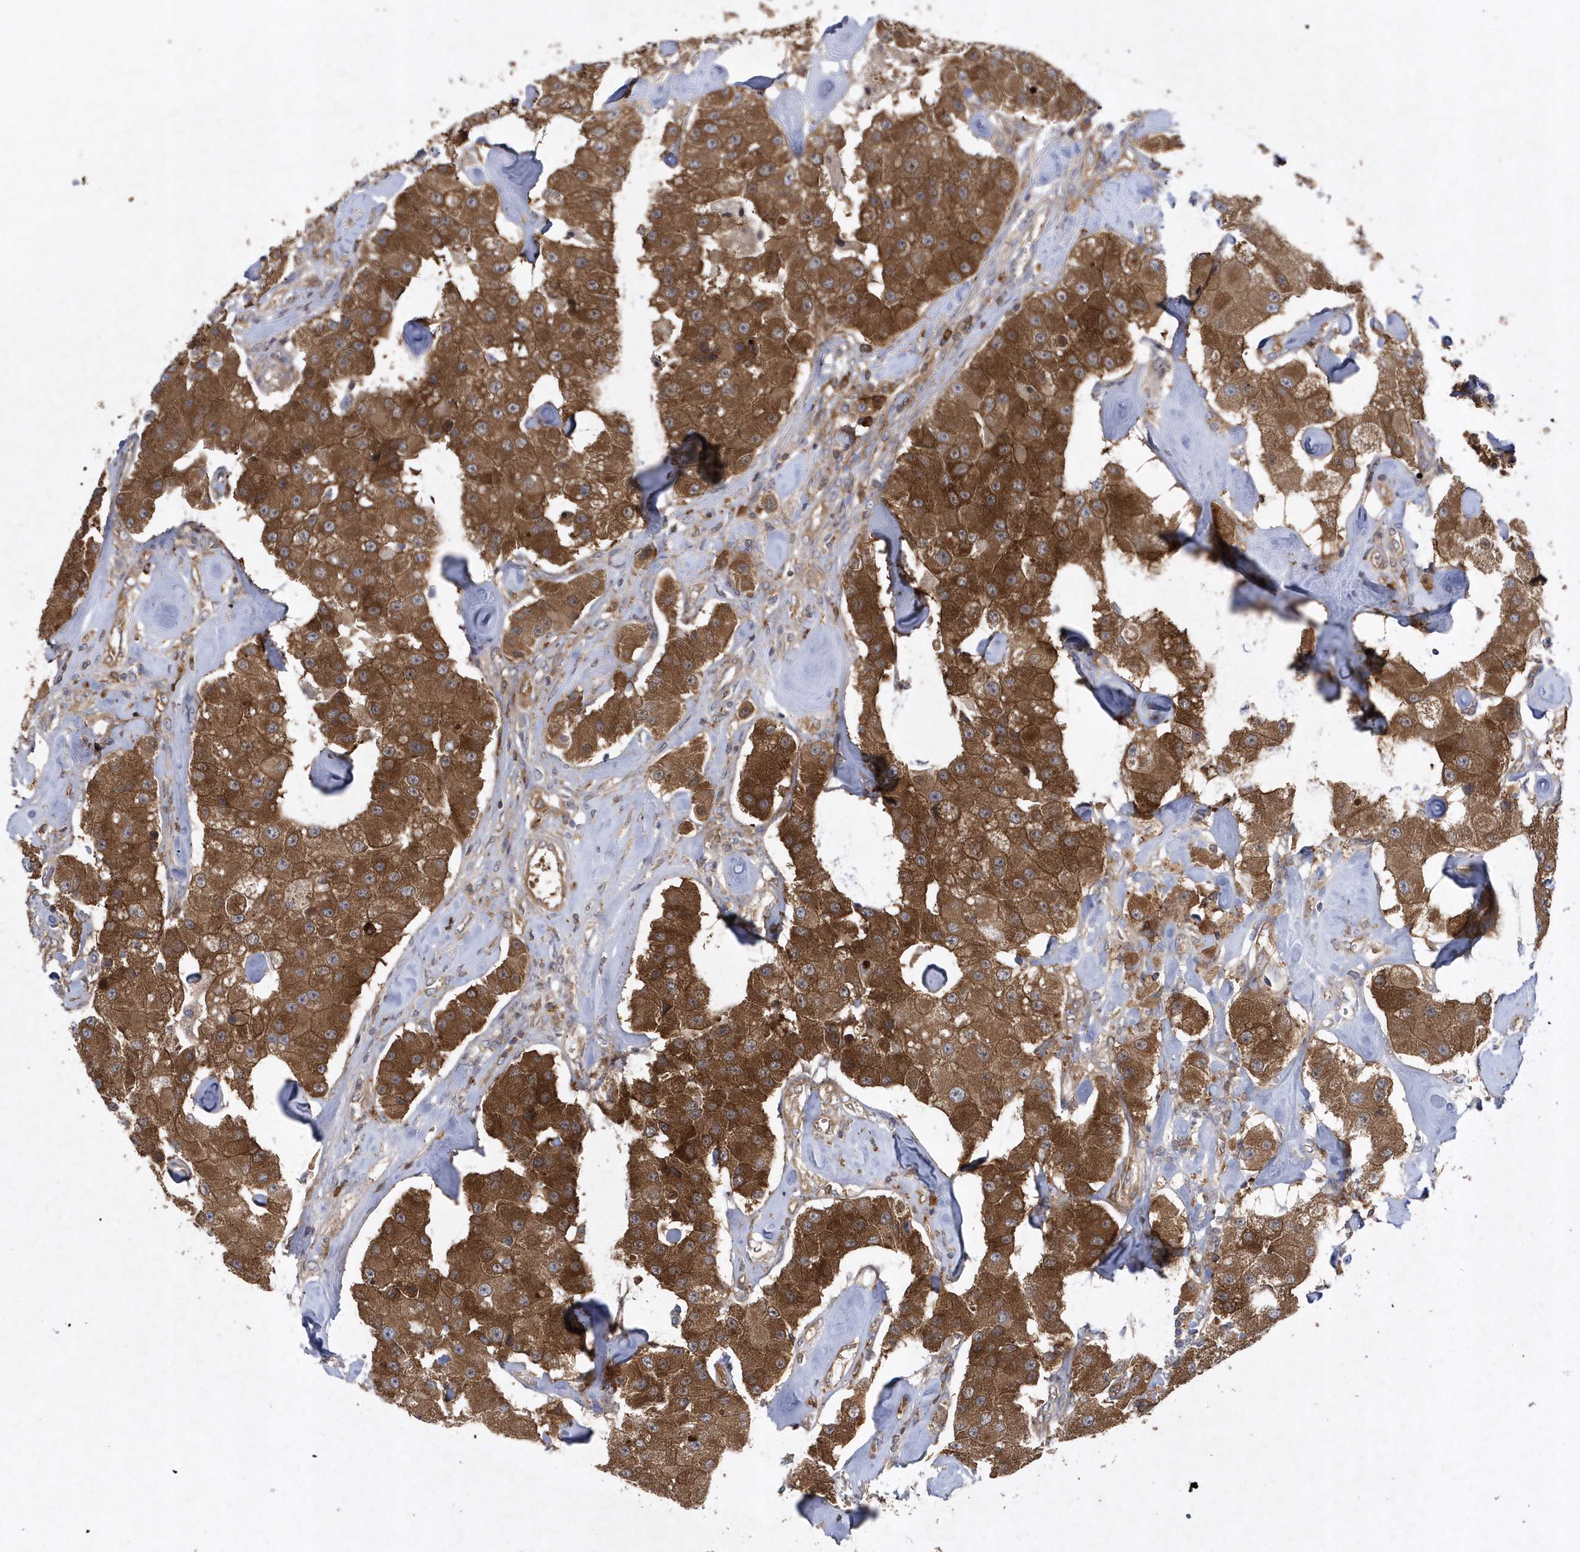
{"staining": {"intensity": "moderate", "quantity": ">75%", "location": "cytoplasmic/membranous"}, "tissue": "carcinoid", "cell_type": "Tumor cells", "image_type": "cancer", "snomed": [{"axis": "morphology", "description": "Carcinoid, malignant, NOS"}, {"axis": "topography", "description": "Pancreas"}], "caption": "Carcinoid tissue shows moderate cytoplasmic/membranous positivity in about >75% of tumor cells The staining was performed using DAB (3,3'-diaminobenzidine), with brown indicating positive protein expression. Nuclei are stained blue with hematoxylin.", "gene": "PAICS", "patient": {"sex": "male", "age": 41}}